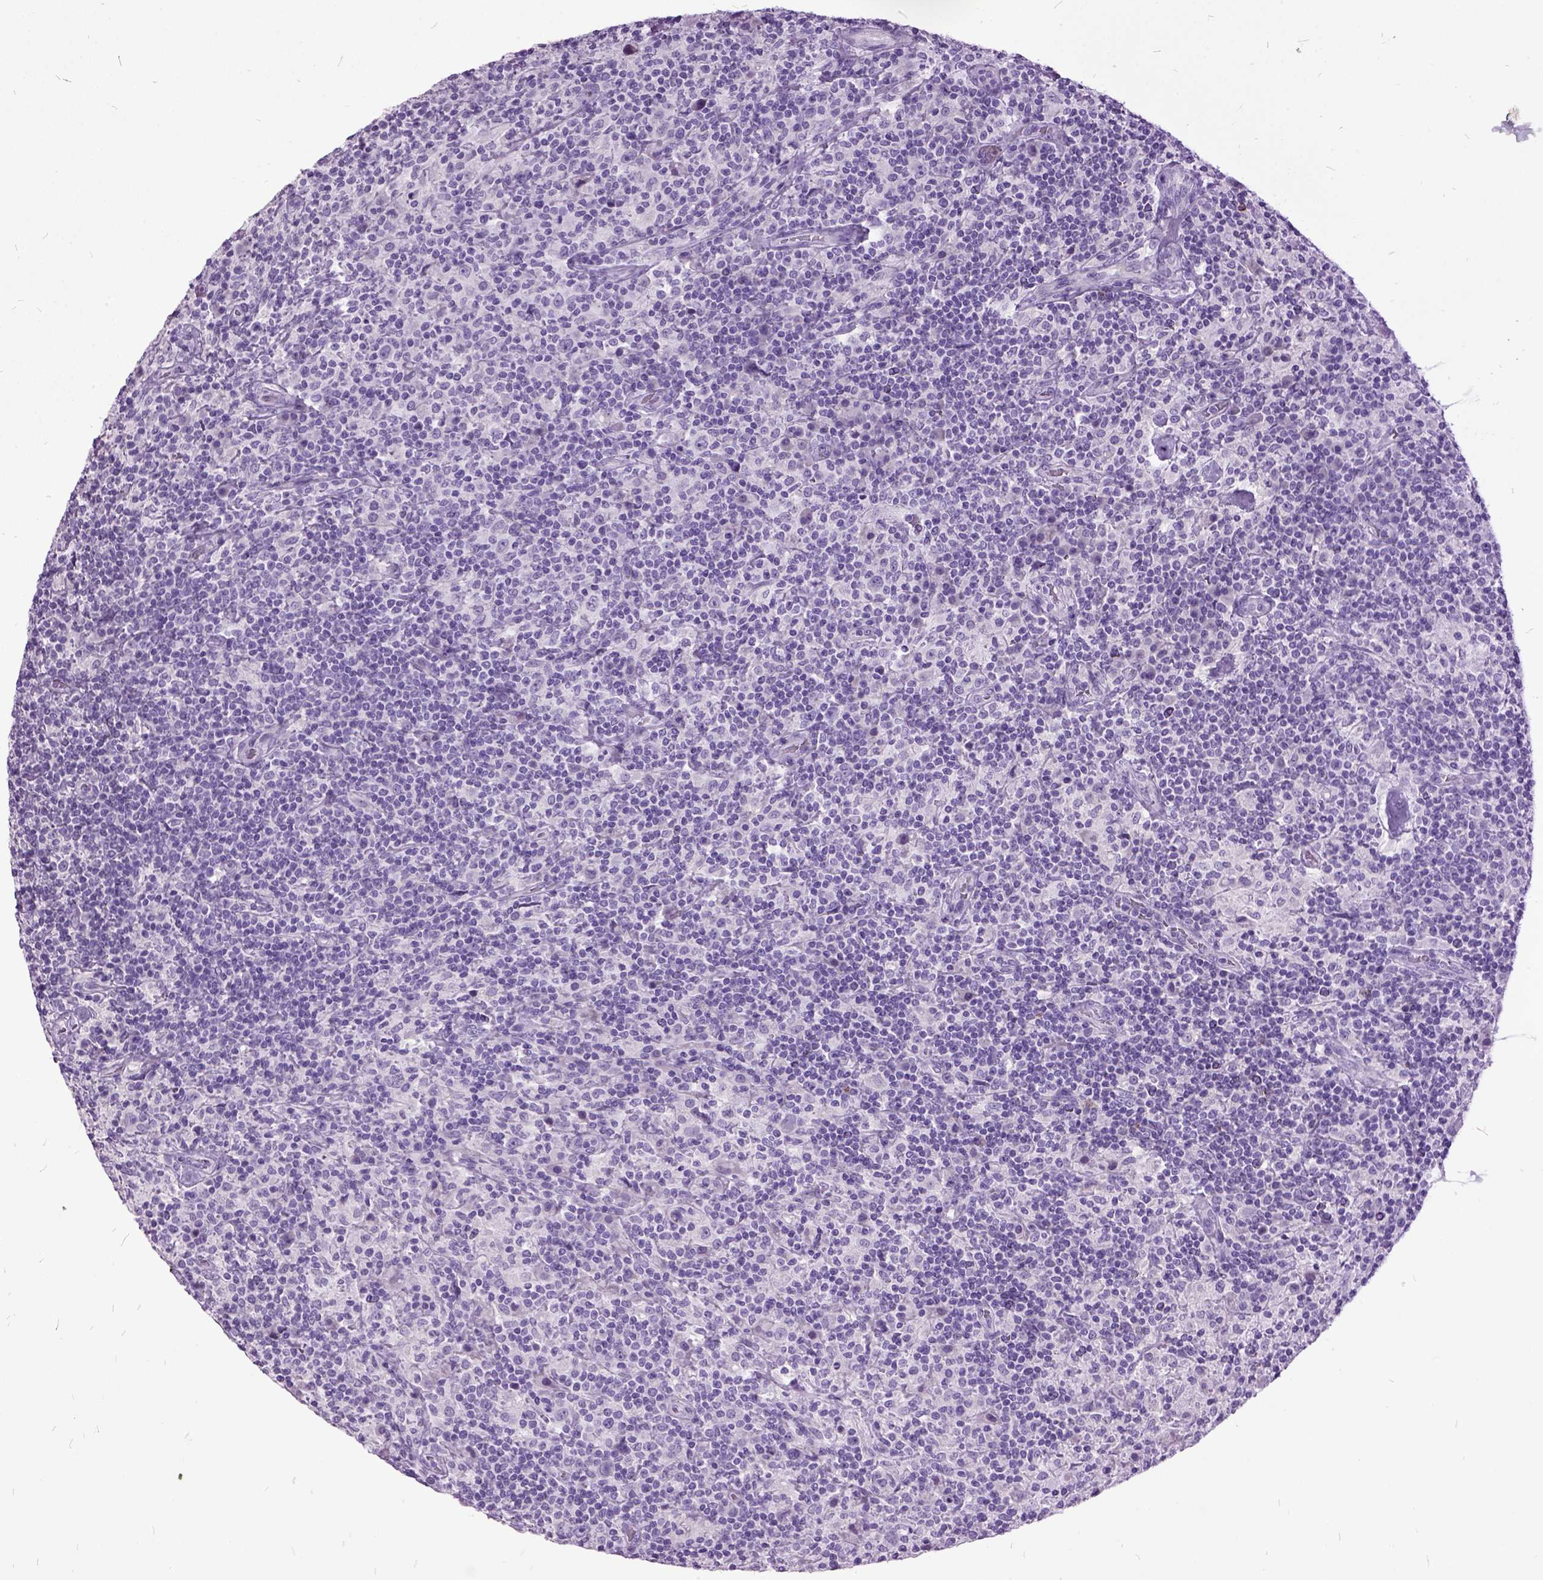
{"staining": {"intensity": "negative", "quantity": "none", "location": "none"}, "tissue": "lymphoma", "cell_type": "Tumor cells", "image_type": "cancer", "snomed": [{"axis": "morphology", "description": "Hodgkin's disease, NOS"}, {"axis": "topography", "description": "Lymph node"}], "caption": "IHC histopathology image of neoplastic tissue: human Hodgkin's disease stained with DAB (3,3'-diaminobenzidine) reveals no significant protein positivity in tumor cells.", "gene": "MME", "patient": {"sex": "male", "age": 70}}